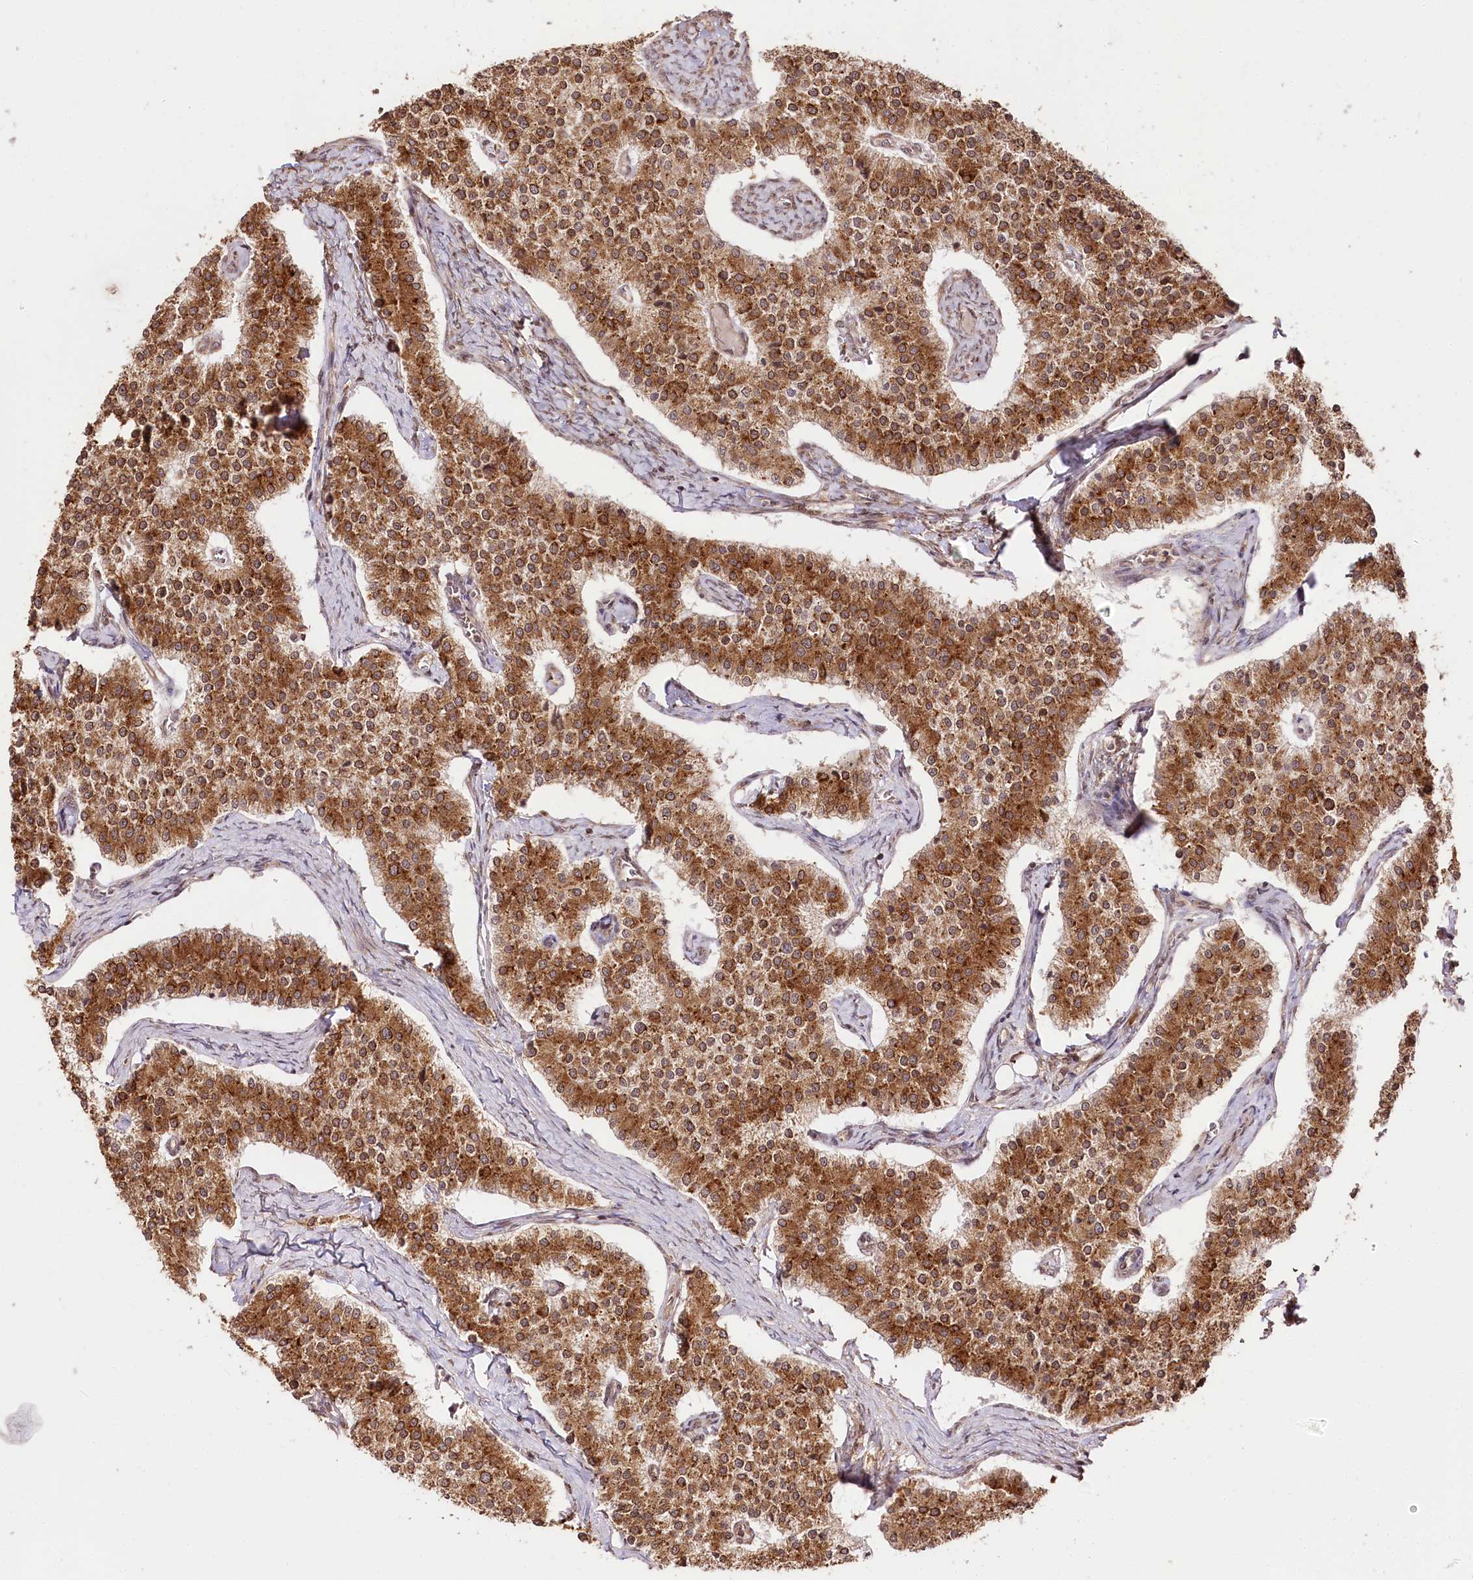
{"staining": {"intensity": "moderate", "quantity": ">75%", "location": "cytoplasmic/membranous"}, "tissue": "carcinoid", "cell_type": "Tumor cells", "image_type": "cancer", "snomed": [{"axis": "morphology", "description": "Carcinoid, malignant, NOS"}, {"axis": "topography", "description": "Colon"}], "caption": "Malignant carcinoid stained with a protein marker shows moderate staining in tumor cells.", "gene": "ENSG00000144785", "patient": {"sex": "female", "age": 52}}